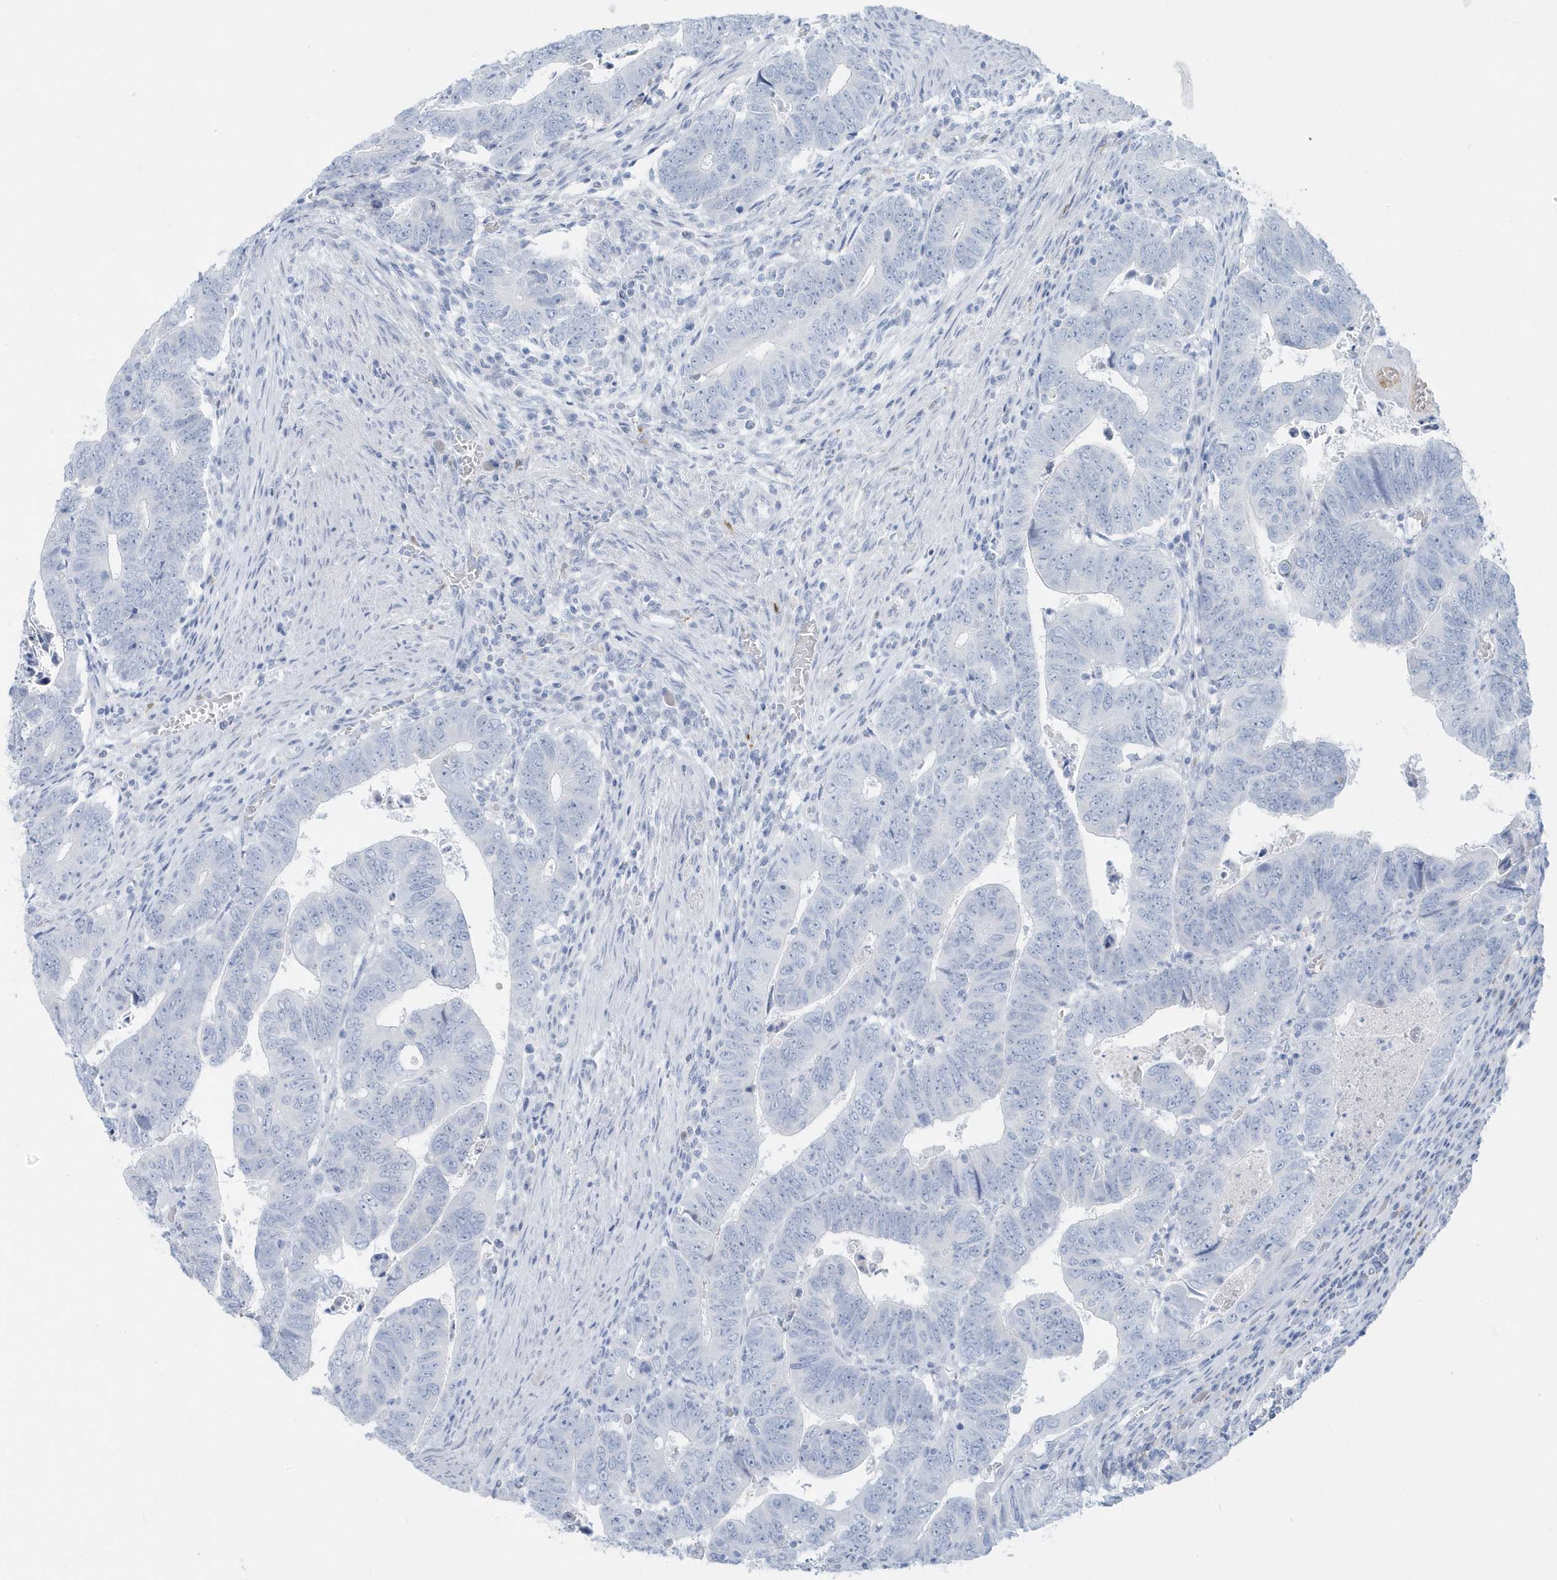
{"staining": {"intensity": "negative", "quantity": "none", "location": "none"}, "tissue": "colorectal cancer", "cell_type": "Tumor cells", "image_type": "cancer", "snomed": [{"axis": "morphology", "description": "Normal tissue, NOS"}, {"axis": "morphology", "description": "Adenocarcinoma, NOS"}, {"axis": "topography", "description": "Rectum"}], "caption": "A histopathology image of colorectal adenocarcinoma stained for a protein reveals no brown staining in tumor cells.", "gene": "FAM98A", "patient": {"sex": "female", "age": 65}}